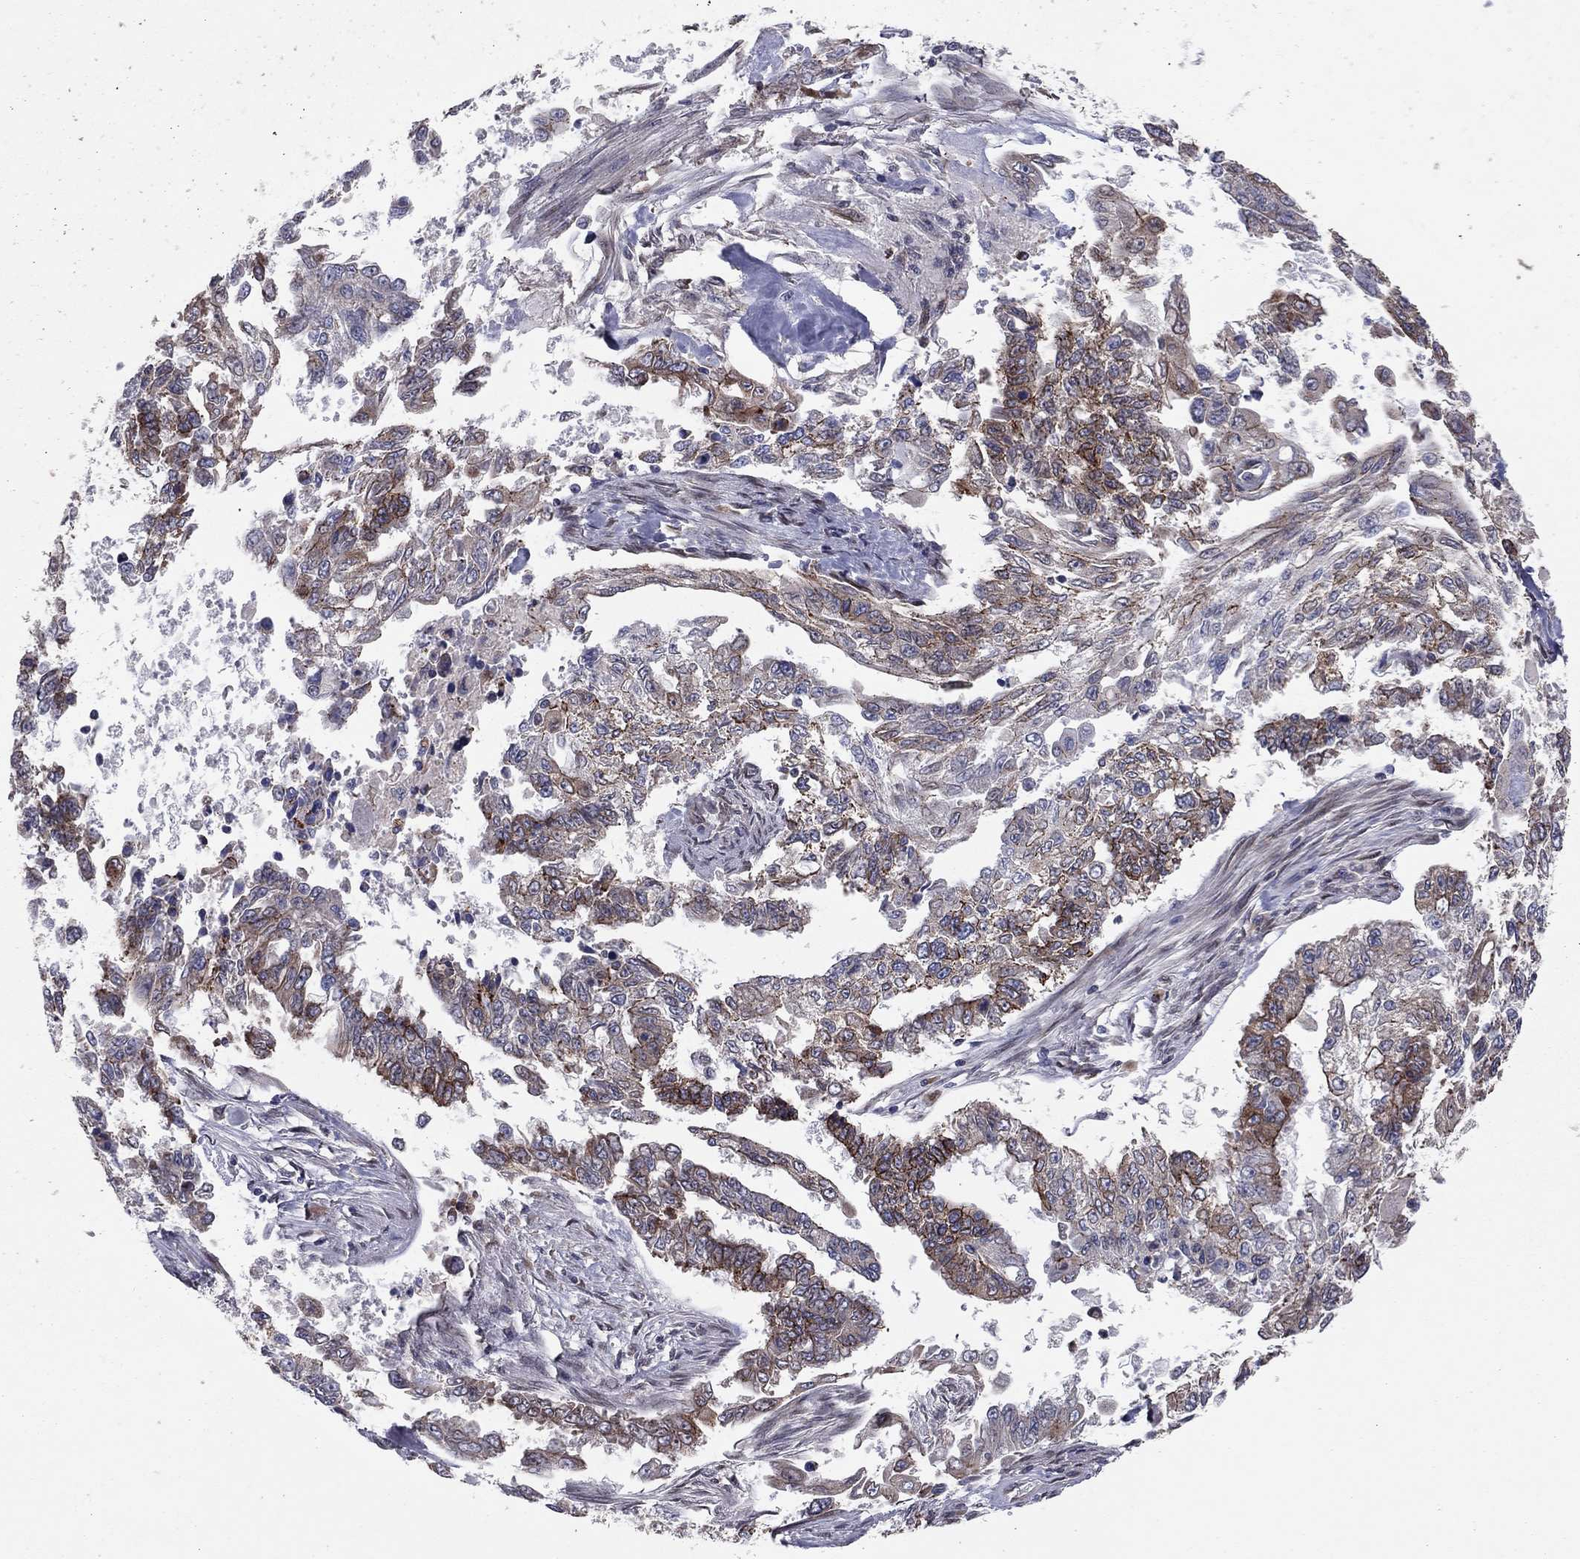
{"staining": {"intensity": "moderate", "quantity": "<25%", "location": "cytoplasmic/membranous"}, "tissue": "endometrial cancer", "cell_type": "Tumor cells", "image_type": "cancer", "snomed": [{"axis": "morphology", "description": "Adenocarcinoma, NOS"}, {"axis": "topography", "description": "Uterus"}], "caption": "Endometrial cancer (adenocarcinoma) stained with a brown dye reveals moderate cytoplasmic/membranous positive expression in about <25% of tumor cells.", "gene": "YIF1A", "patient": {"sex": "female", "age": 59}}